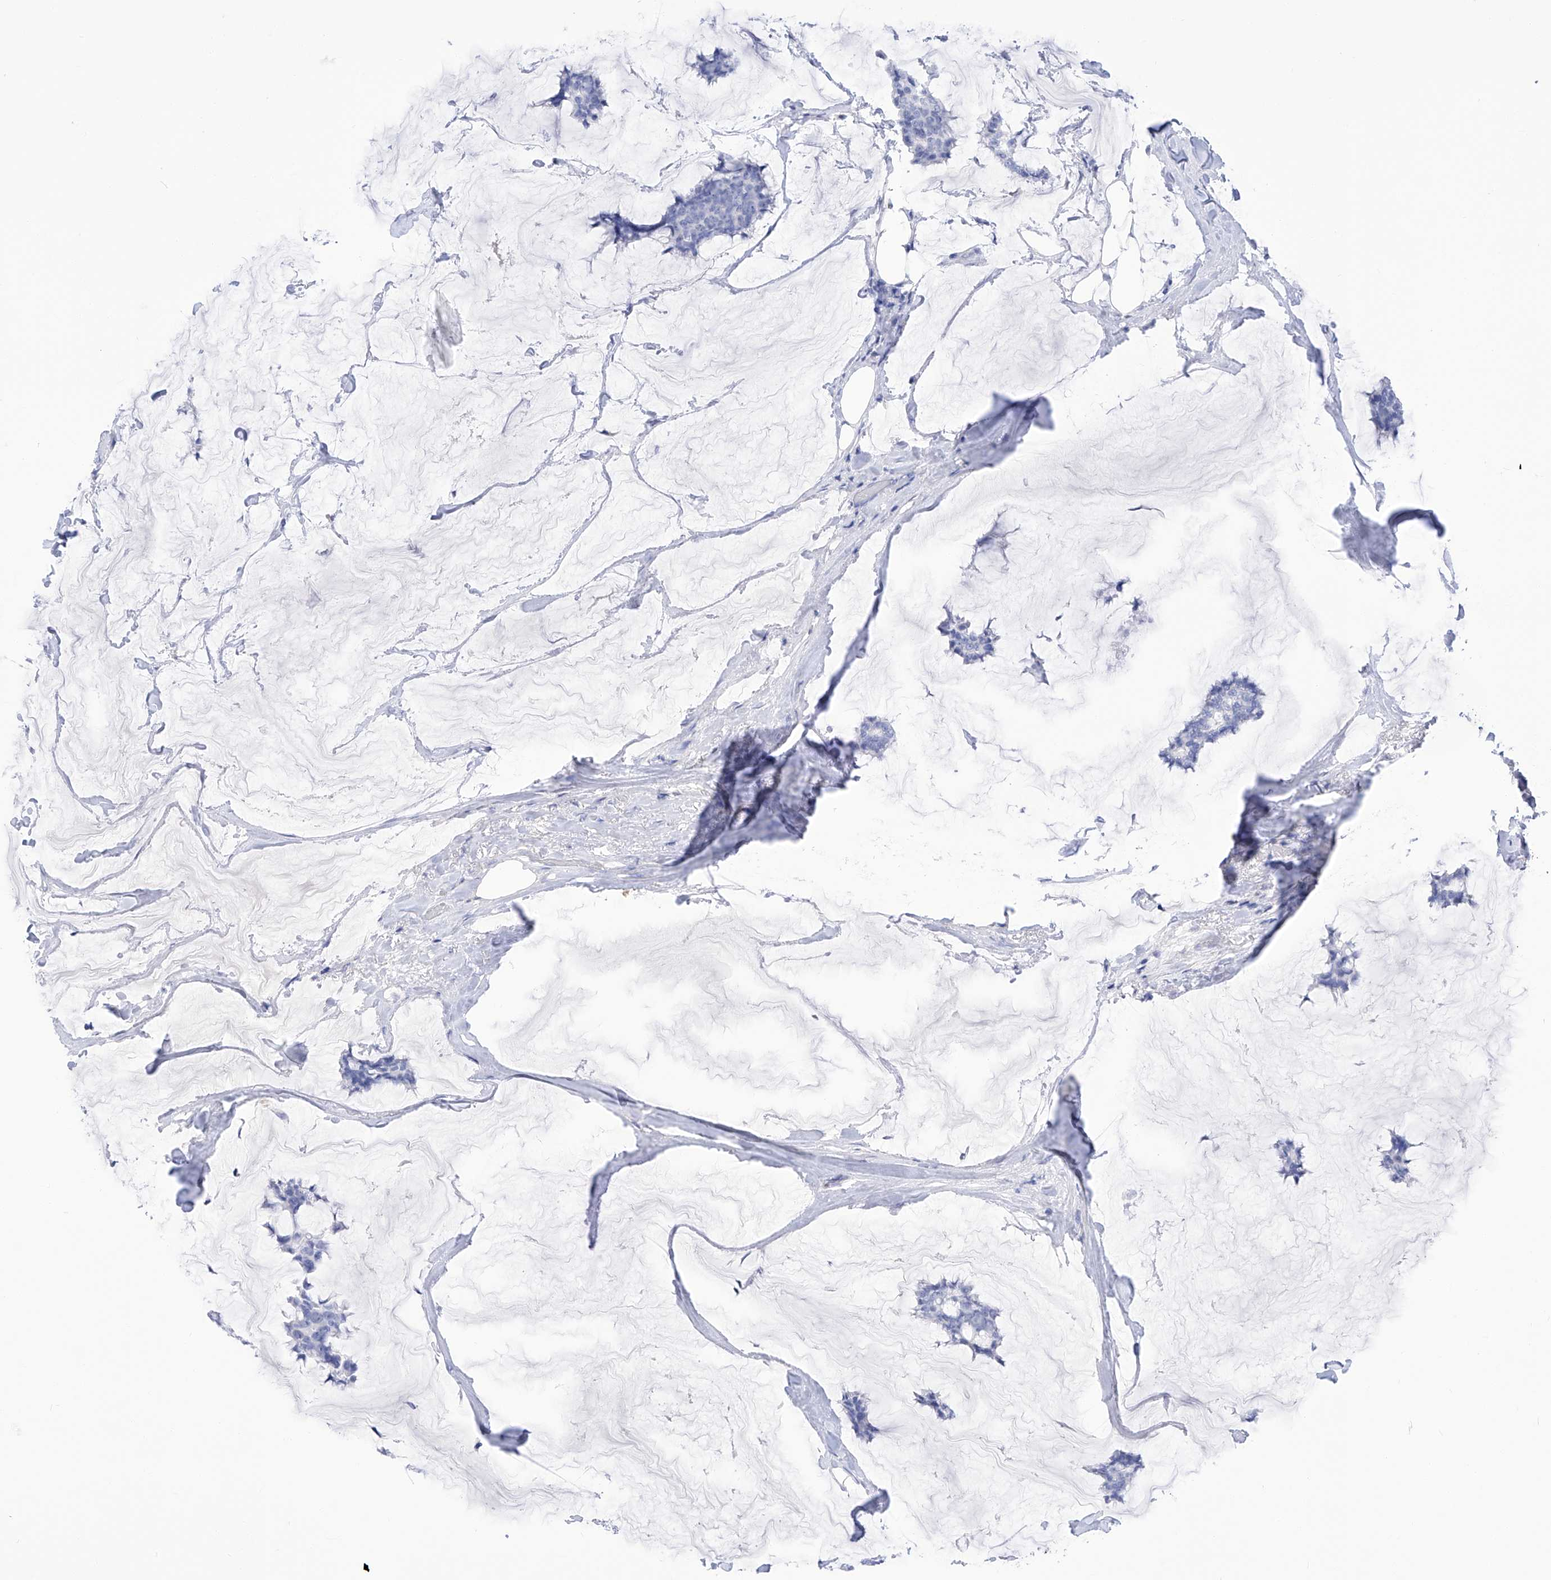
{"staining": {"intensity": "negative", "quantity": "none", "location": "none"}, "tissue": "breast cancer", "cell_type": "Tumor cells", "image_type": "cancer", "snomed": [{"axis": "morphology", "description": "Duct carcinoma"}, {"axis": "topography", "description": "Breast"}], "caption": "This histopathology image is of breast intraductal carcinoma stained with IHC to label a protein in brown with the nuclei are counter-stained blue. There is no positivity in tumor cells. (Immunohistochemistry, brightfield microscopy, high magnification).", "gene": "FLG", "patient": {"sex": "female", "age": 93}}